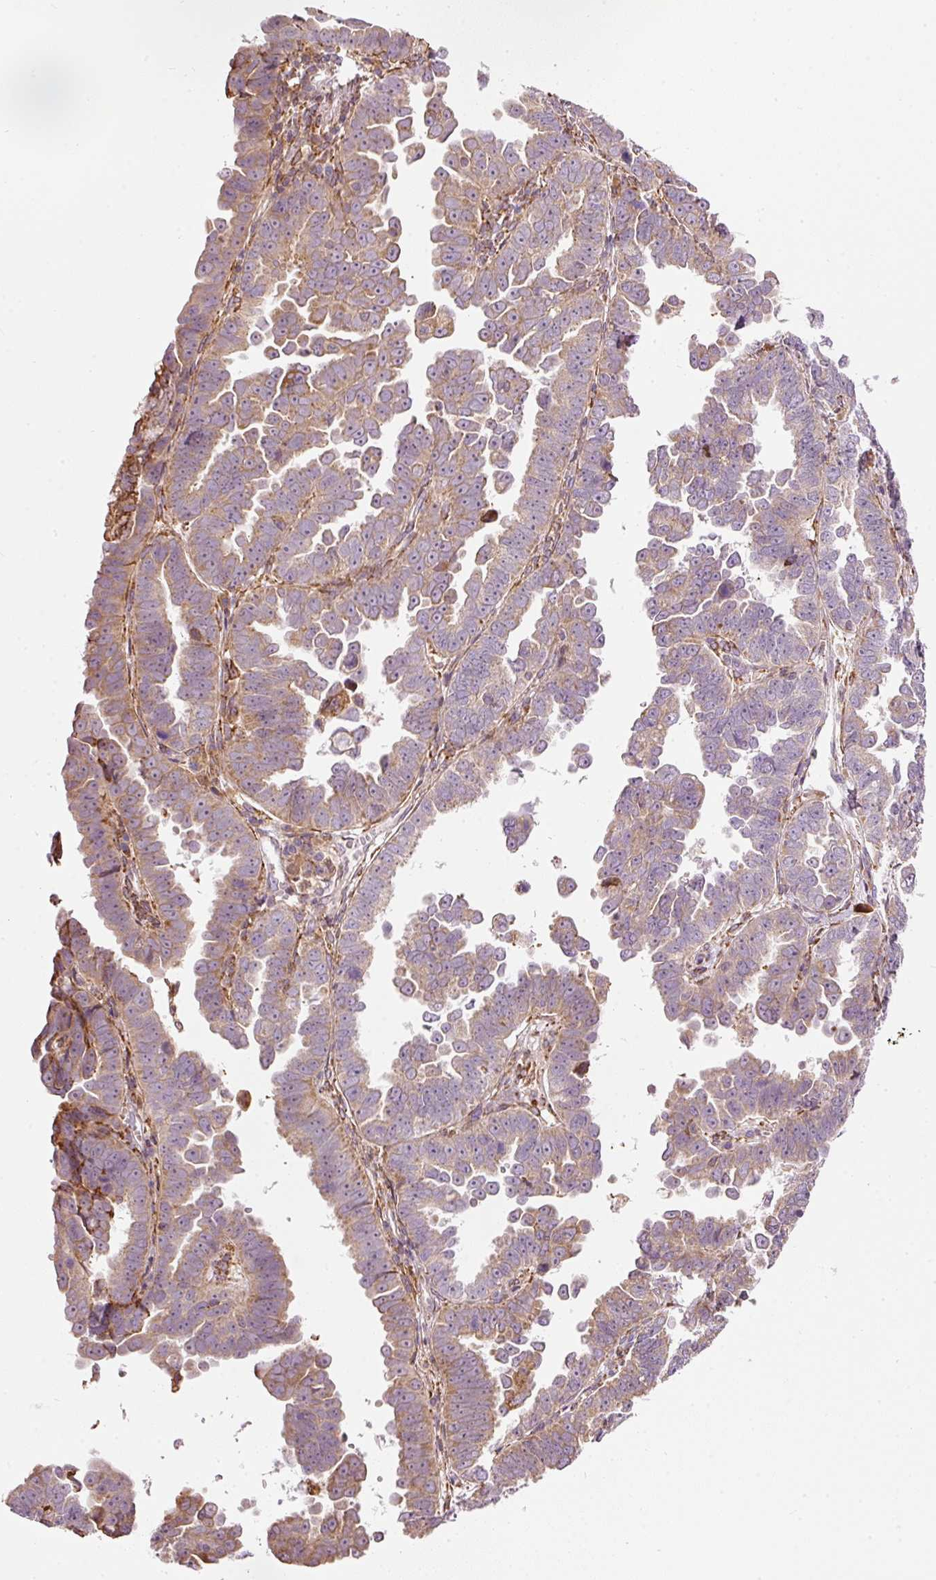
{"staining": {"intensity": "weak", "quantity": "25%-75%", "location": "cytoplasmic/membranous"}, "tissue": "endometrial cancer", "cell_type": "Tumor cells", "image_type": "cancer", "snomed": [{"axis": "morphology", "description": "Adenocarcinoma, NOS"}, {"axis": "topography", "description": "Endometrium"}], "caption": "This histopathology image displays adenocarcinoma (endometrial) stained with immunohistochemistry (IHC) to label a protein in brown. The cytoplasmic/membranous of tumor cells show weak positivity for the protein. Nuclei are counter-stained blue.", "gene": "SNAPC5", "patient": {"sex": "female", "age": 75}}